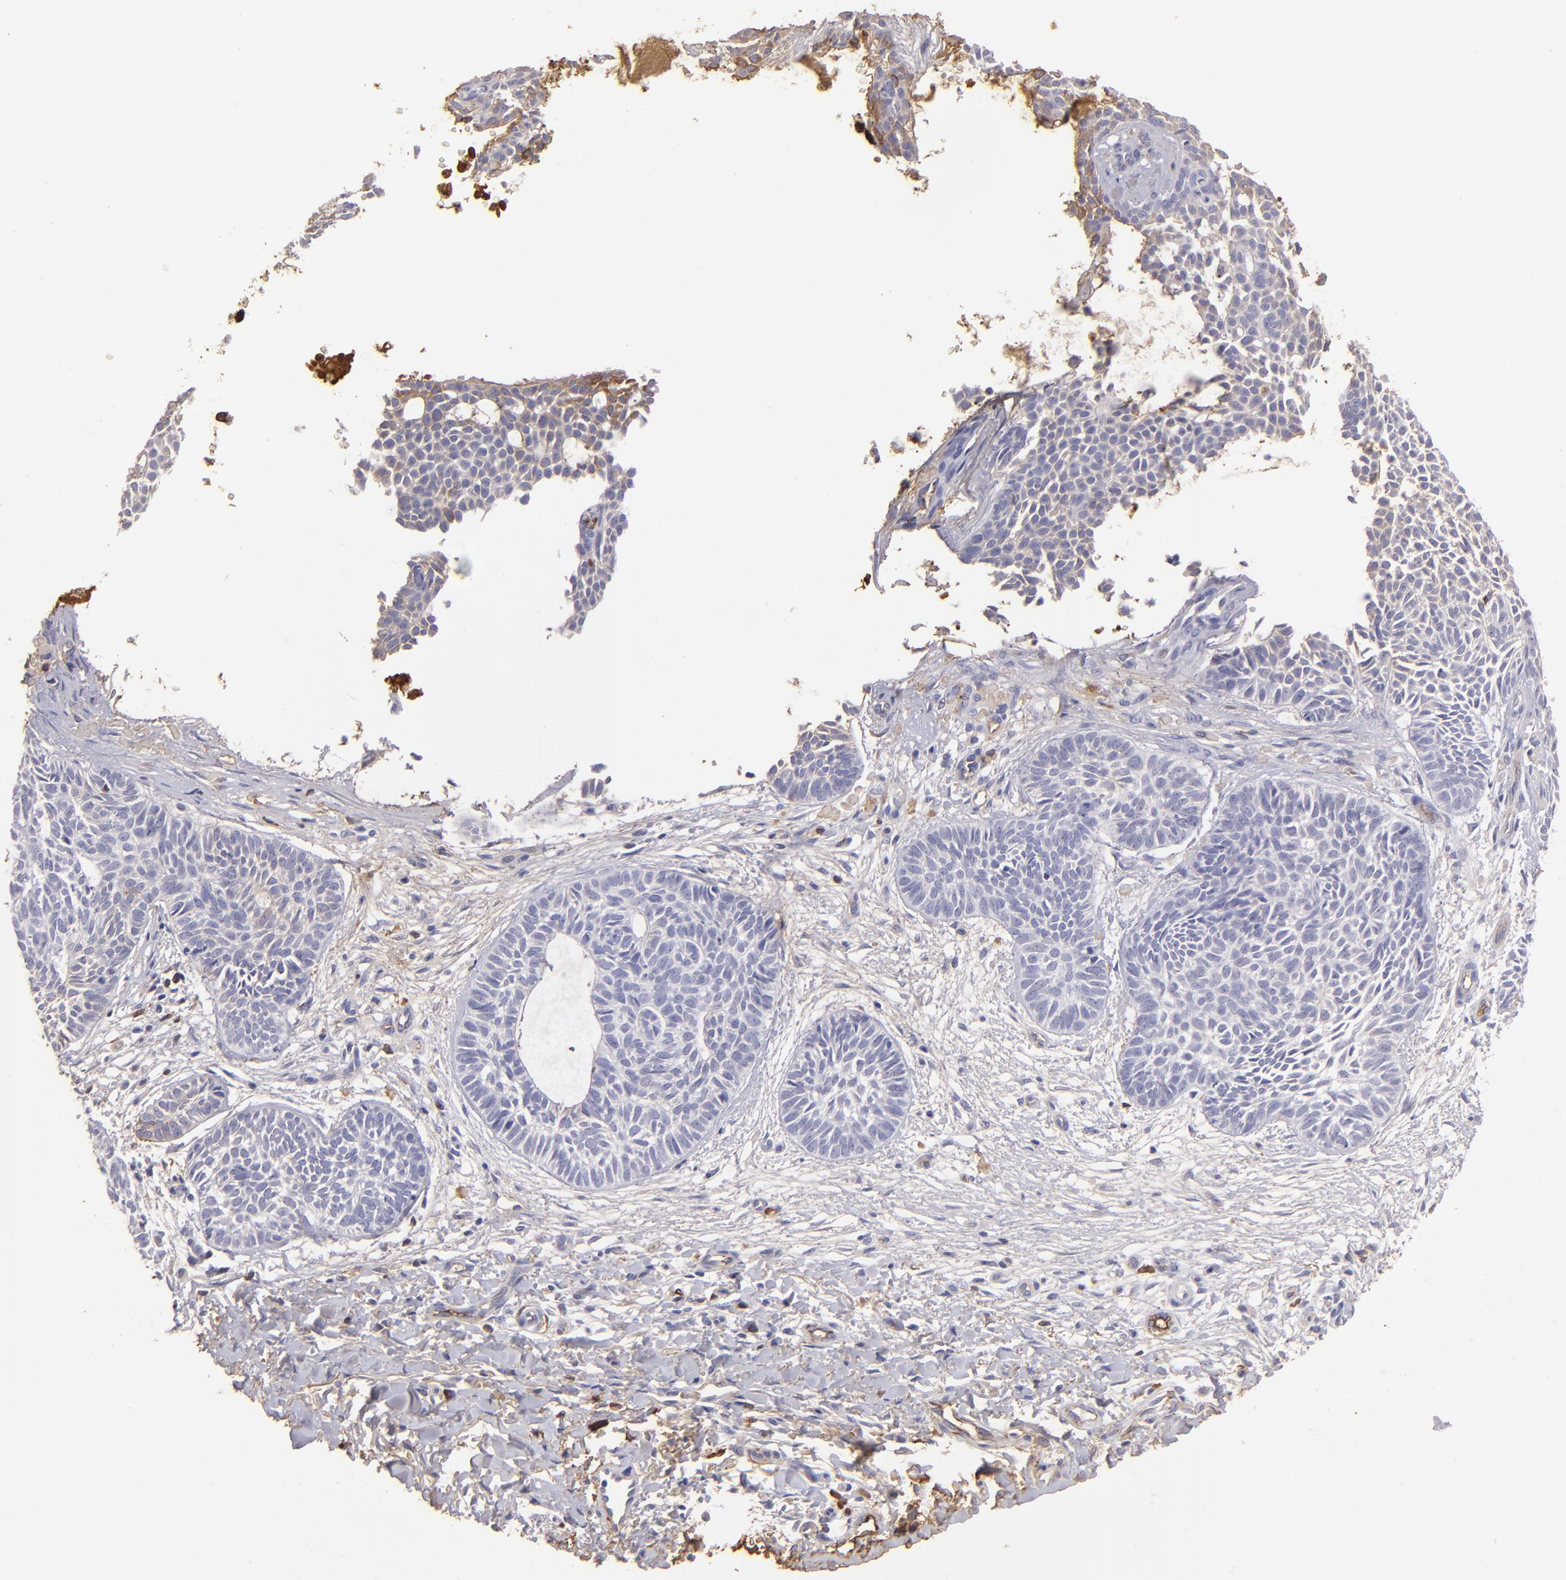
{"staining": {"intensity": "negative", "quantity": "none", "location": "none"}, "tissue": "skin cancer", "cell_type": "Tumor cells", "image_type": "cancer", "snomed": [{"axis": "morphology", "description": "Basal cell carcinoma"}, {"axis": "topography", "description": "Skin"}], "caption": "High magnification brightfield microscopy of skin basal cell carcinoma stained with DAB (3,3'-diaminobenzidine) (brown) and counterstained with hematoxylin (blue): tumor cells show no significant staining. (Immunohistochemistry, brightfield microscopy, high magnification).", "gene": "FGB", "patient": {"sex": "male", "age": 75}}